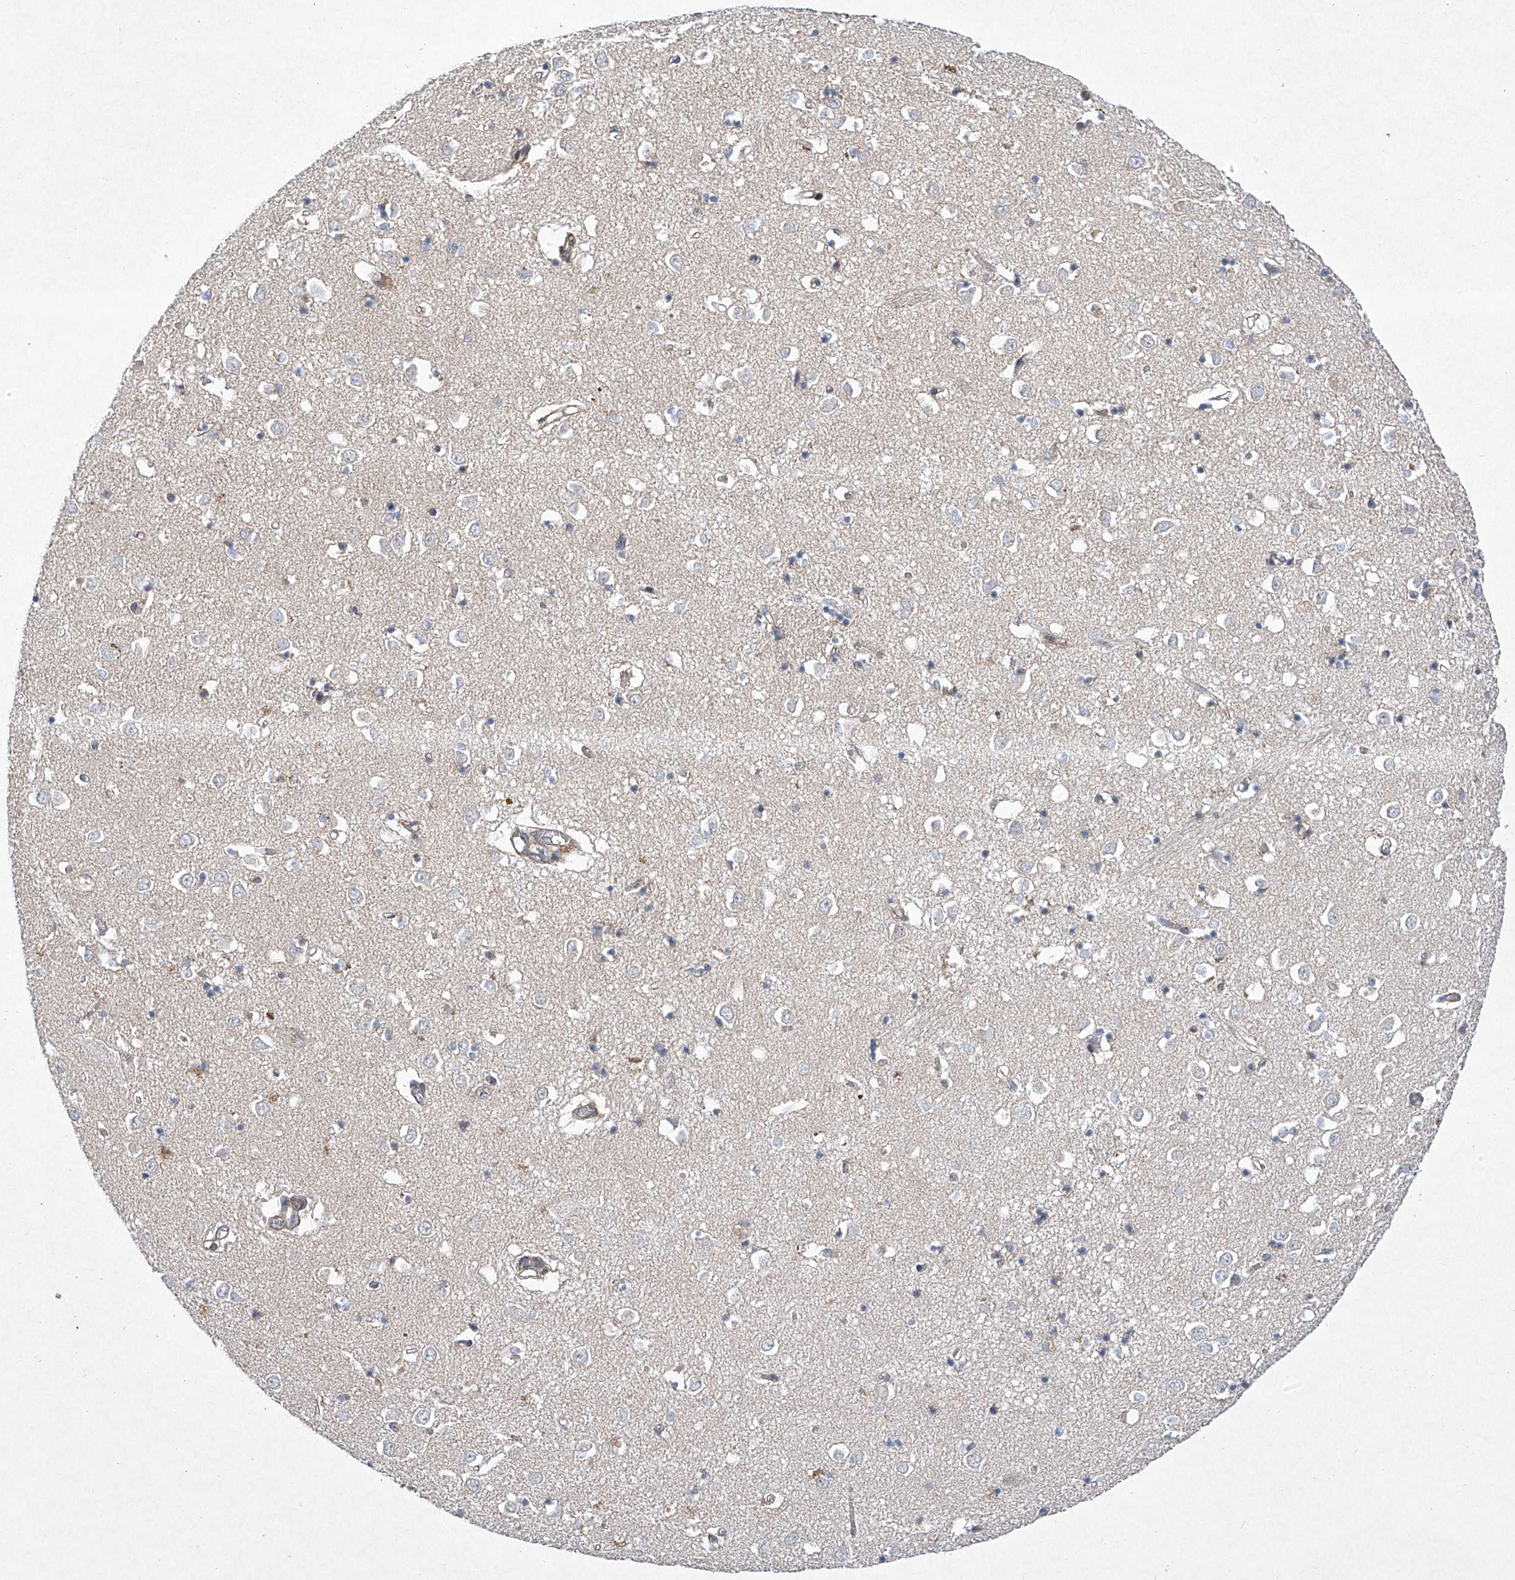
{"staining": {"intensity": "negative", "quantity": "none", "location": "none"}, "tissue": "caudate", "cell_type": "Glial cells", "image_type": "normal", "snomed": [{"axis": "morphology", "description": "Normal tissue, NOS"}, {"axis": "topography", "description": "Lateral ventricle wall"}], "caption": "Immunohistochemistry (IHC) micrograph of benign caudate: human caudate stained with DAB exhibits no significant protein staining in glial cells.", "gene": "CISH", "patient": {"sex": "male", "age": 70}}